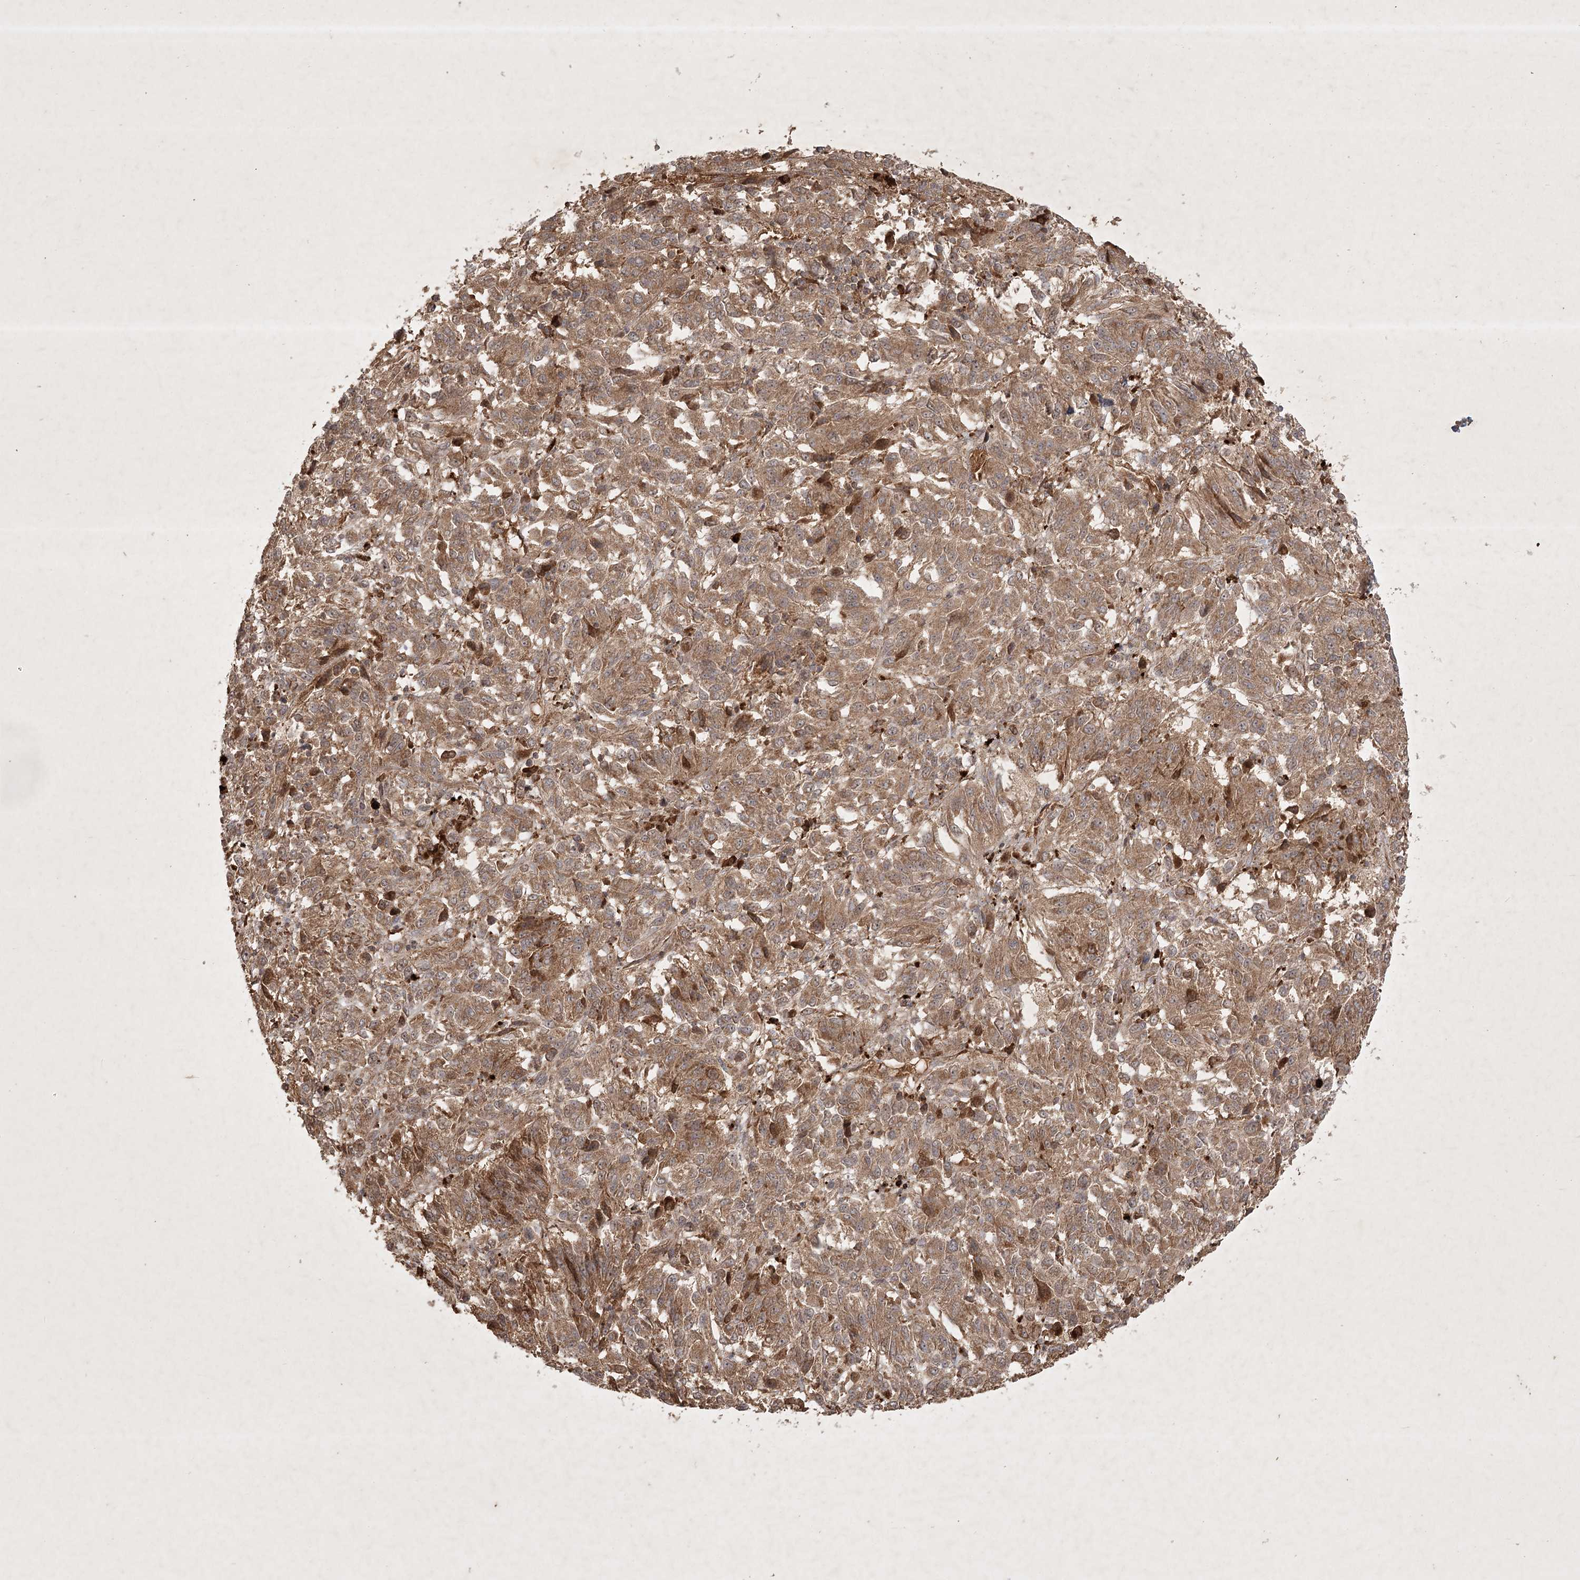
{"staining": {"intensity": "moderate", "quantity": ">75%", "location": "cytoplasmic/membranous"}, "tissue": "melanoma", "cell_type": "Tumor cells", "image_type": "cancer", "snomed": [{"axis": "morphology", "description": "Malignant melanoma, Metastatic site"}, {"axis": "topography", "description": "Lung"}], "caption": "Moderate cytoplasmic/membranous expression is seen in approximately >75% of tumor cells in malignant melanoma (metastatic site).", "gene": "ARL13A", "patient": {"sex": "male", "age": 64}}